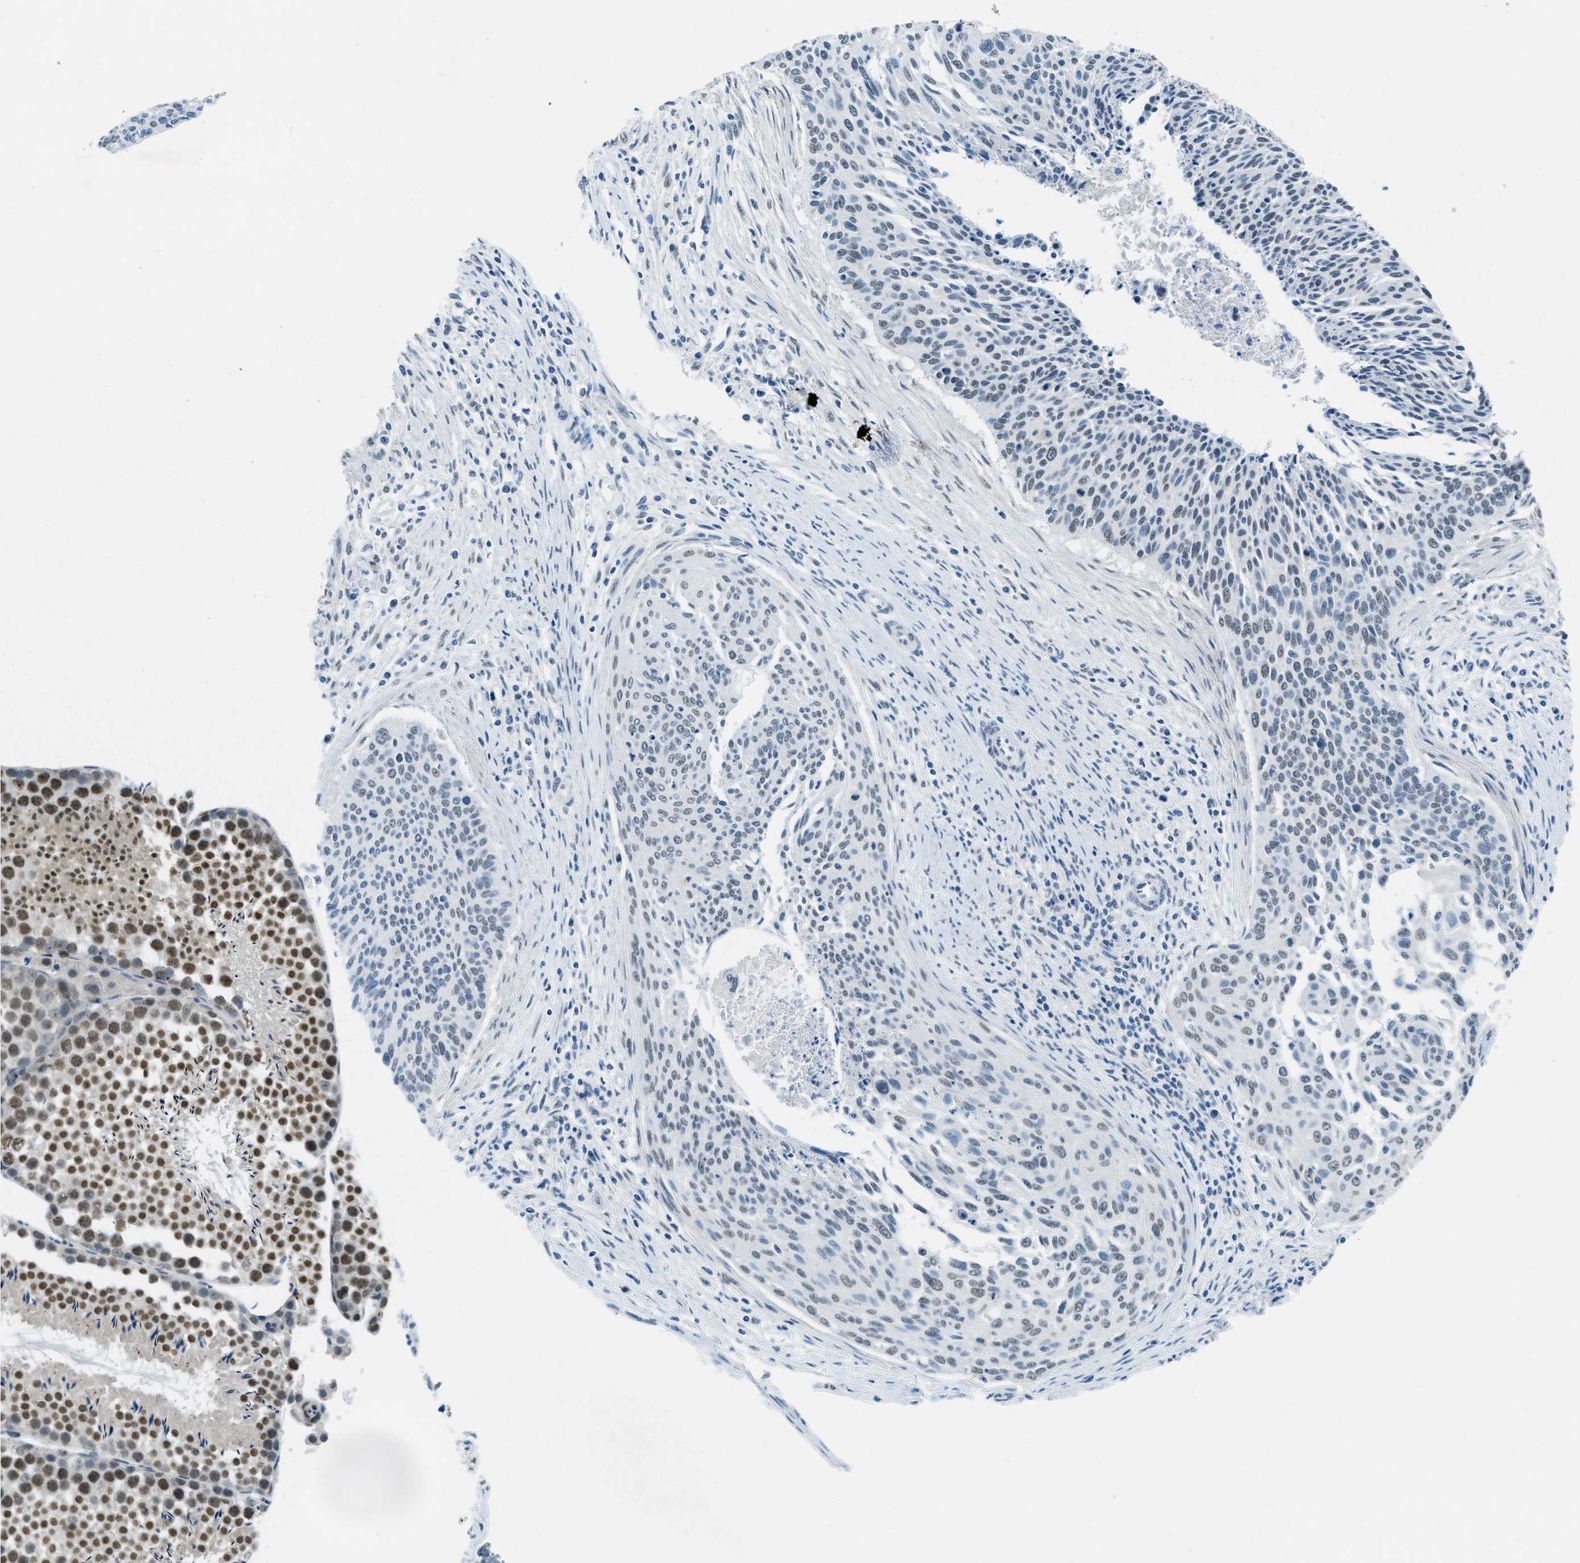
{"staining": {"intensity": "weak", "quantity": "25%-75%", "location": "nuclear"}, "tissue": "cervical cancer", "cell_type": "Tumor cells", "image_type": "cancer", "snomed": [{"axis": "morphology", "description": "Squamous cell carcinoma, NOS"}, {"axis": "topography", "description": "Cervix"}], "caption": "Tumor cells demonstrate weak nuclear expression in about 25%-75% of cells in squamous cell carcinoma (cervical).", "gene": "TTC13", "patient": {"sex": "female", "age": 55}}